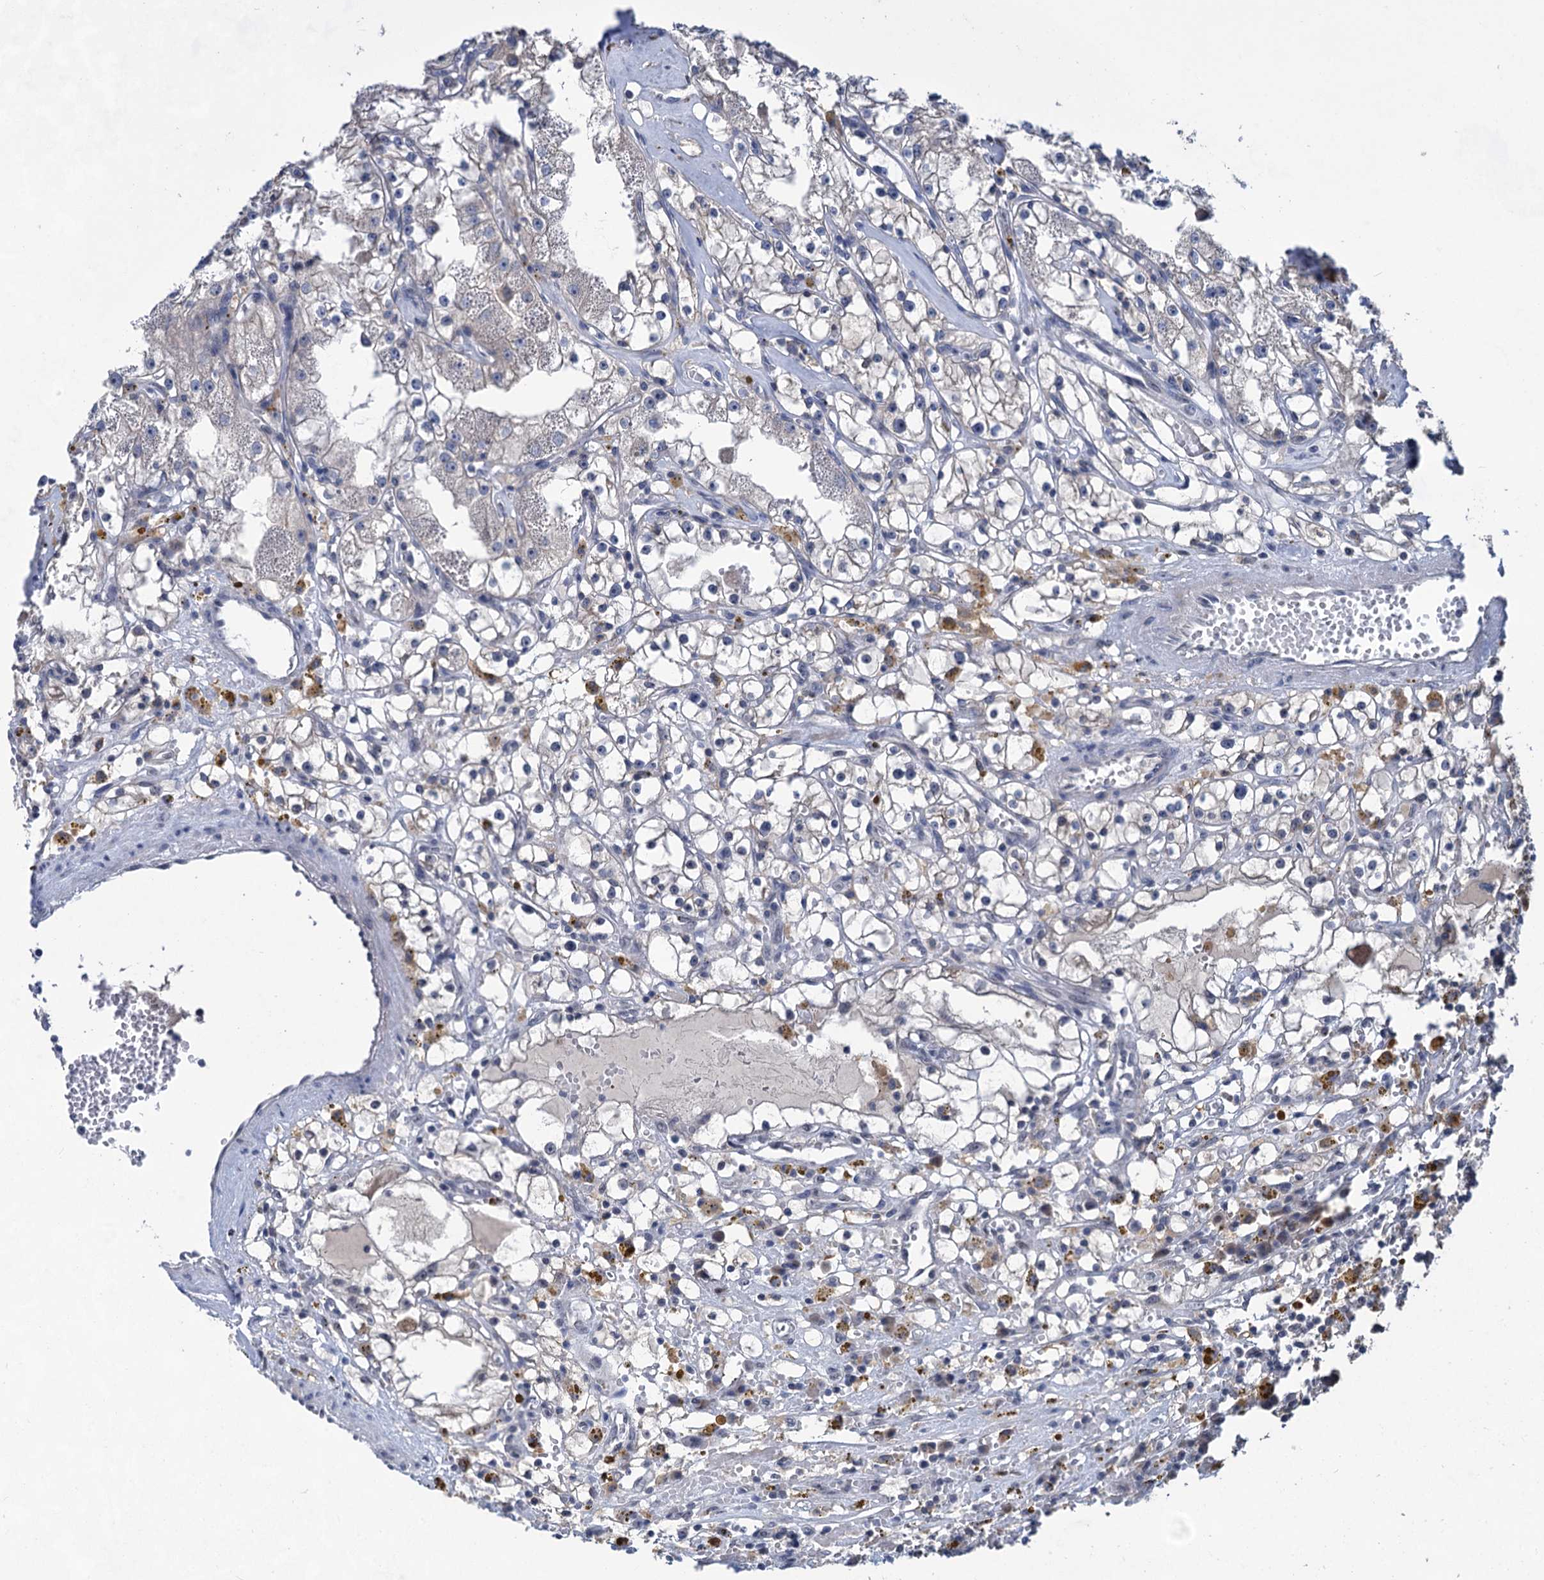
{"staining": {"intensity": "negative", "quantity": "none", "location": "none"}, "tissue": "renal cancer", "cell_type": "Tumor cells", "image_type": "cancer", "snomed": [{"axis": "morphology", "description": "Adenocarcinoma, NOS"}, {"axis": "topography", "description": "Kidney"}], "caption": "Tumor cells are negative for protein expression in human renal adenocarcinoma.", "gene": "TTC17", "patient": {"sex": "male", "age": 56}}